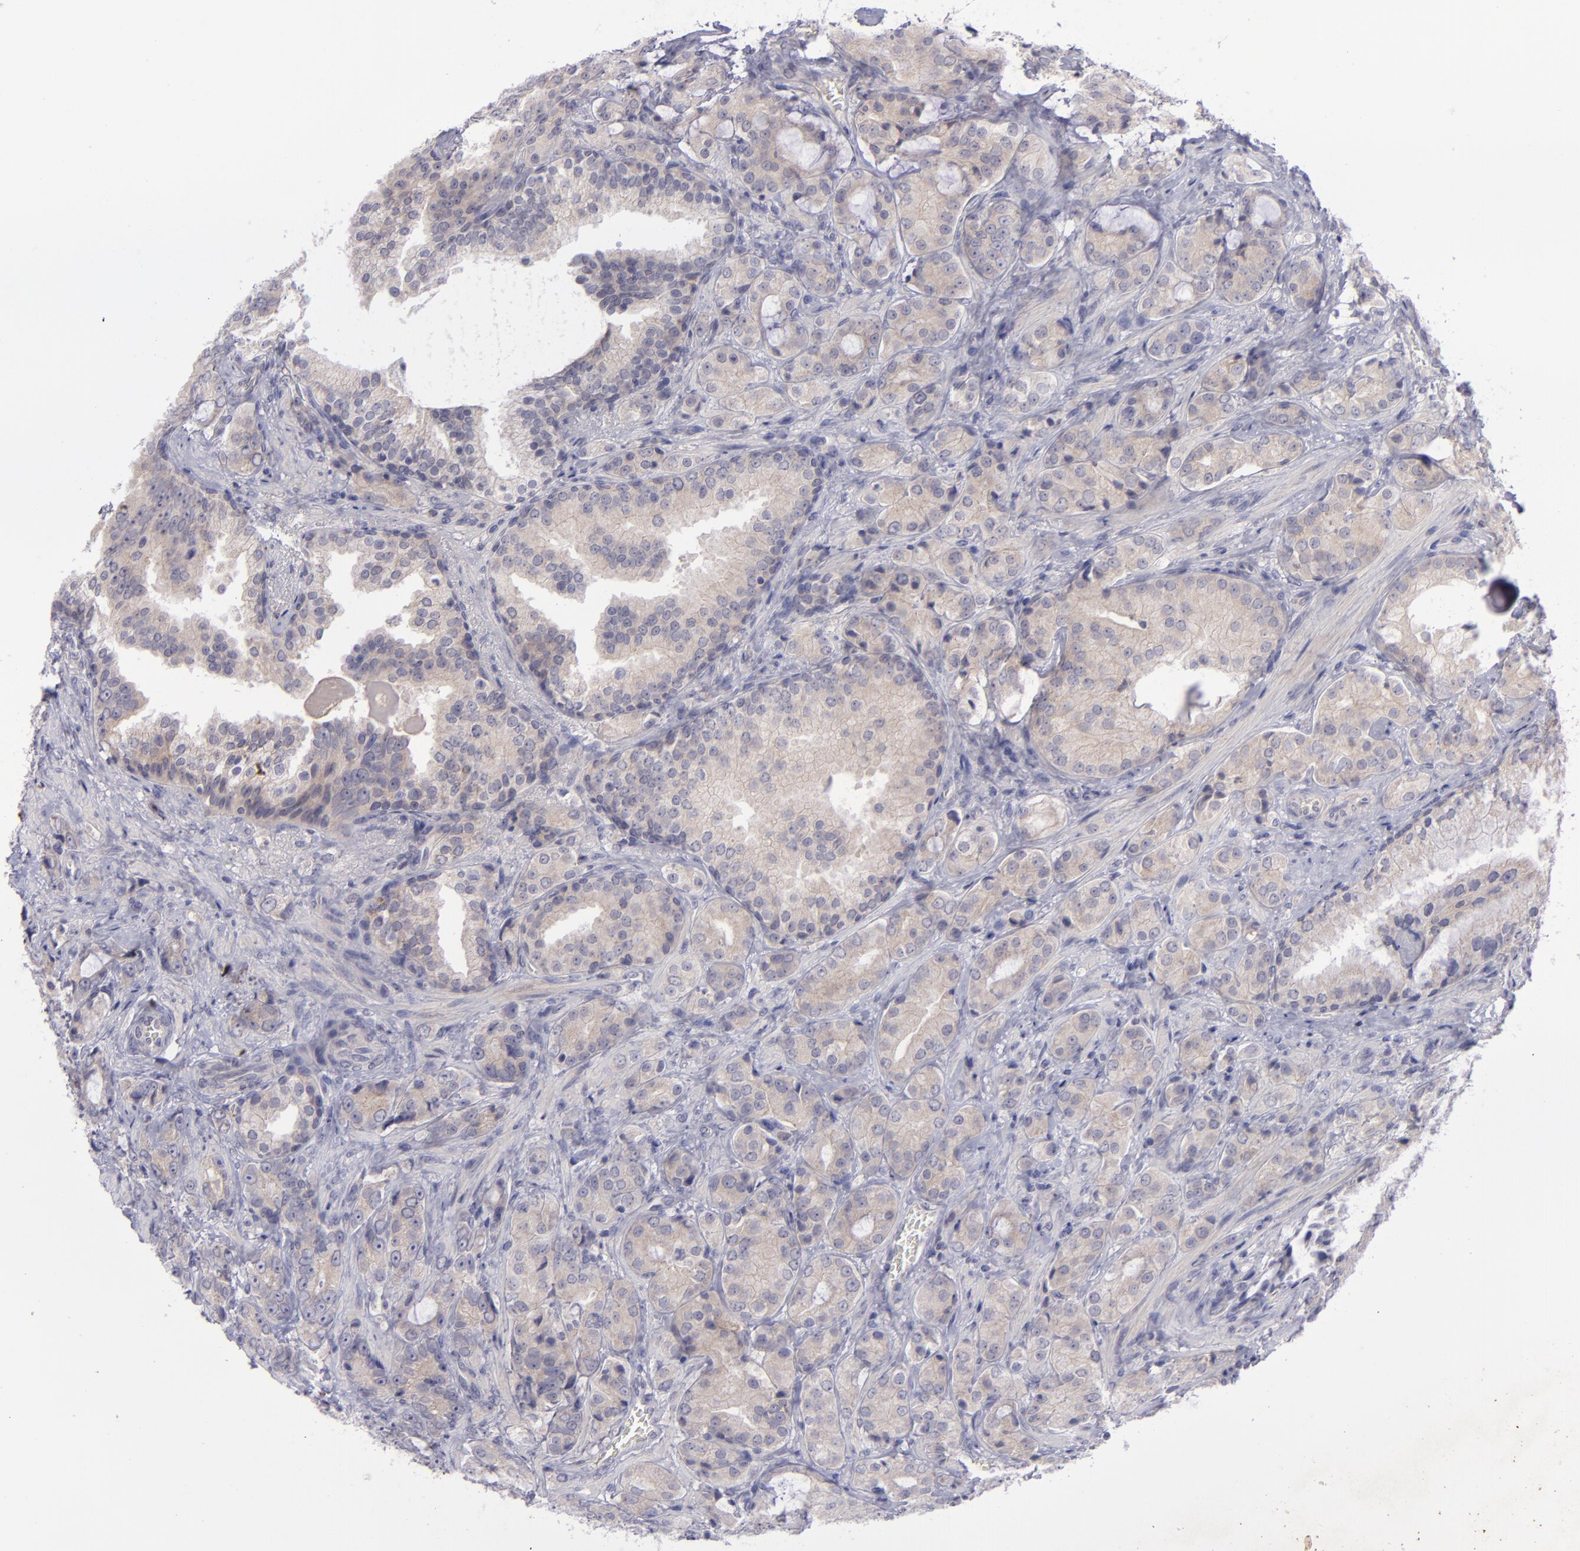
{"staining": {"intensity": "weak", "quantity": "25%-75%", "location": "cytoplasmic/membranous"}, "tissue": "prostate cancer", "cell_type": "Tumor cells", "image_type": "cancer", "snomed": [{"axis": "morphology", "description": "Adenocarcinoma, Medium grade"}, {"axis": "topography", "description": "Prostate"}], "caption": "Immunohistochemistry (IHC) staining of prostate cancer, which demonstrates low levels of weak cytoplasmic/membranous expression in about 25%-75% of tumor cells indicating weak cytoplasmic/membranous protein staining. The staining was performed using DAB (brown) for protein detection and nuclei were counterstained in hematoxylin (blue).", "gene": "EVPL", "patient": {"sex": "male", "age": 70}}